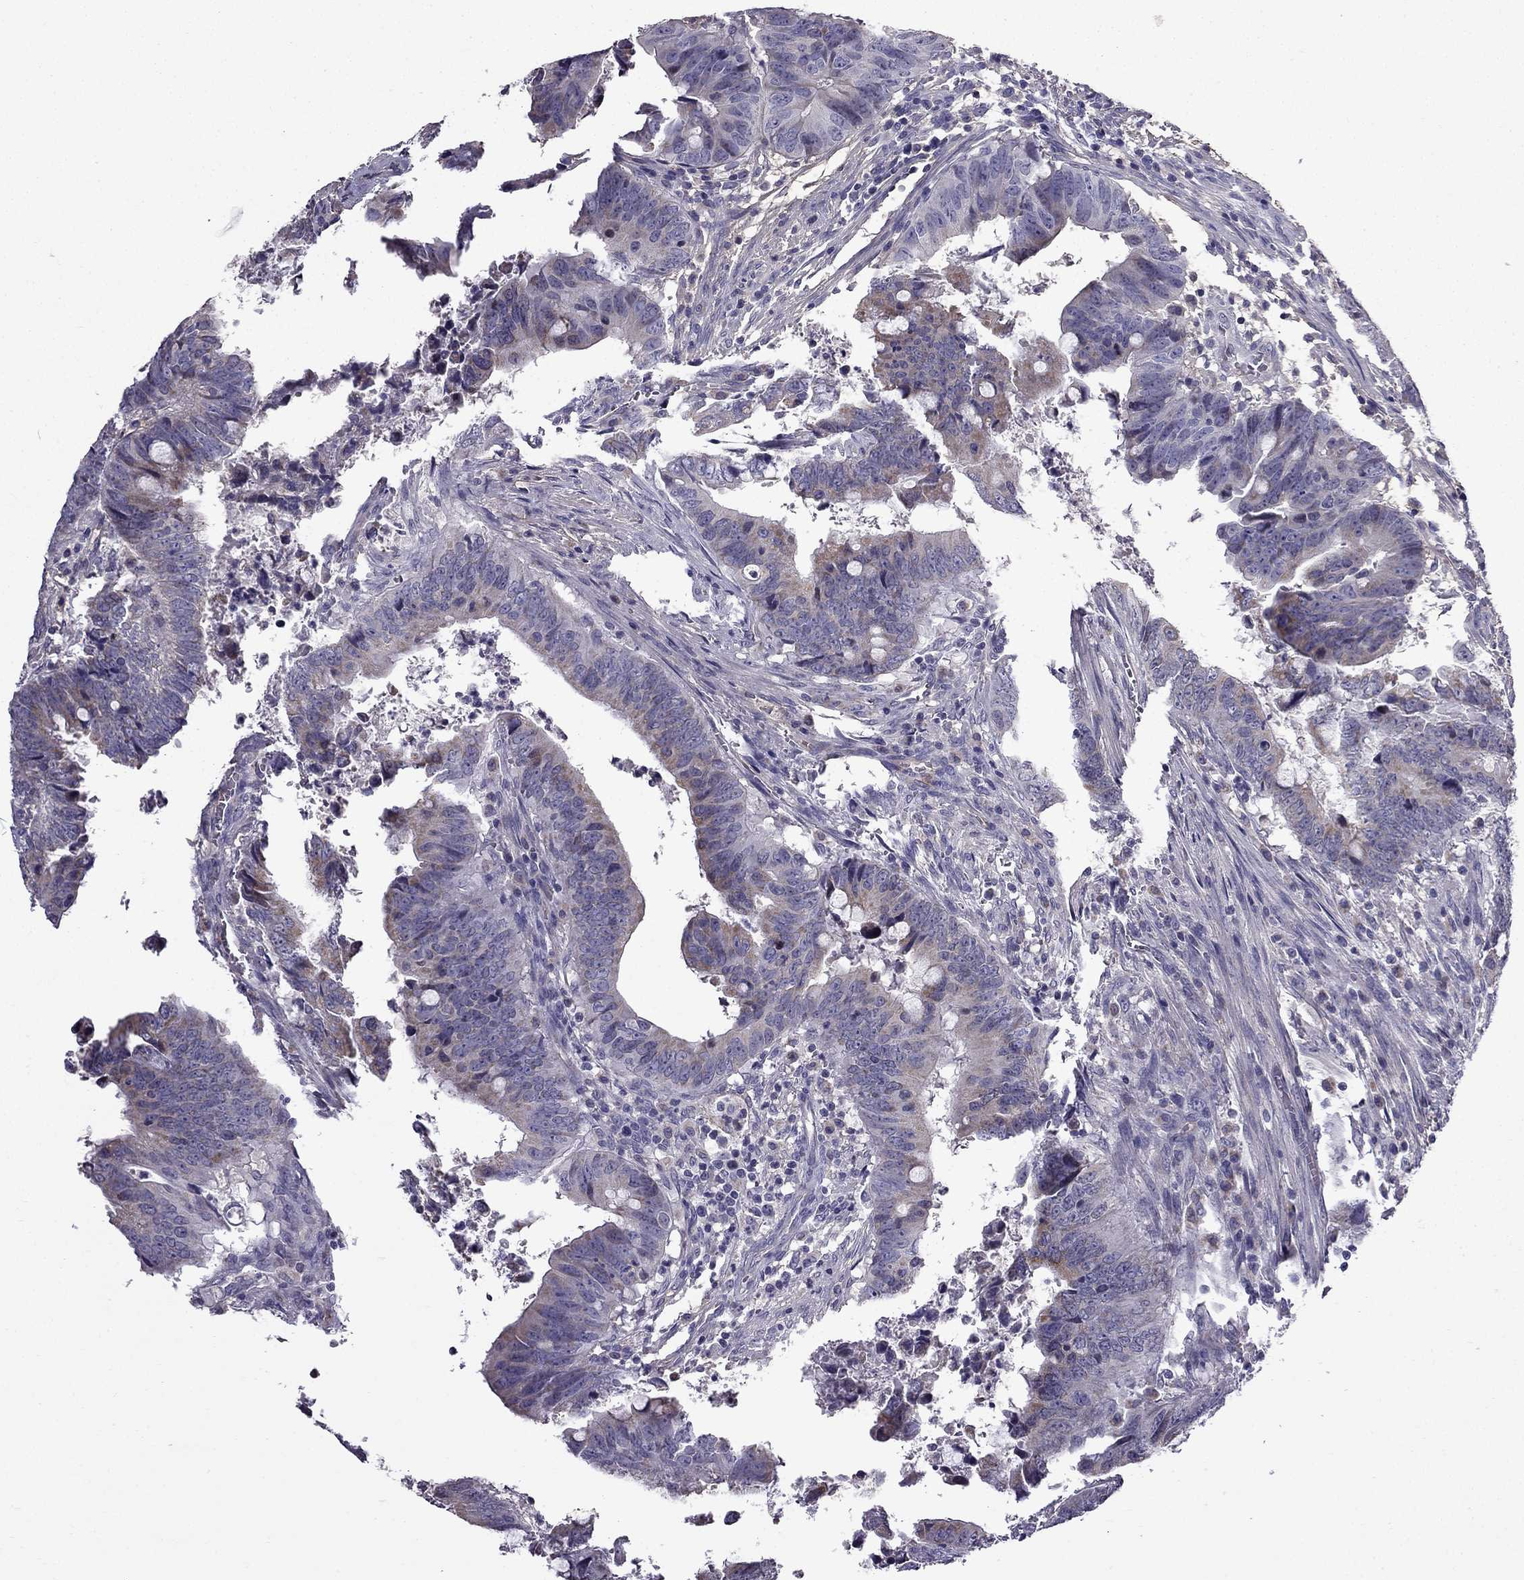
{"staining": {"intensity": "moderate", "quantity": "25%-75%", "location": "cytoplasmic/membranous"}, "tissue": "colorectal cancer", "cell_type": "Tumor cells", "image_type": "cancer", "snomed": [{"axis": "morphology", "description": "Adenocarcinoma, NOS"}, {"axis": "topography", "description": "Colon"}], "caption": "A brown stain labels moderate cytoplasmic/membranous expression of a protein in adenocarcinoma (colorectal) tumor cells.", "gene": "SLC6A2", "patient": {"sex": "female", "age": 82}}